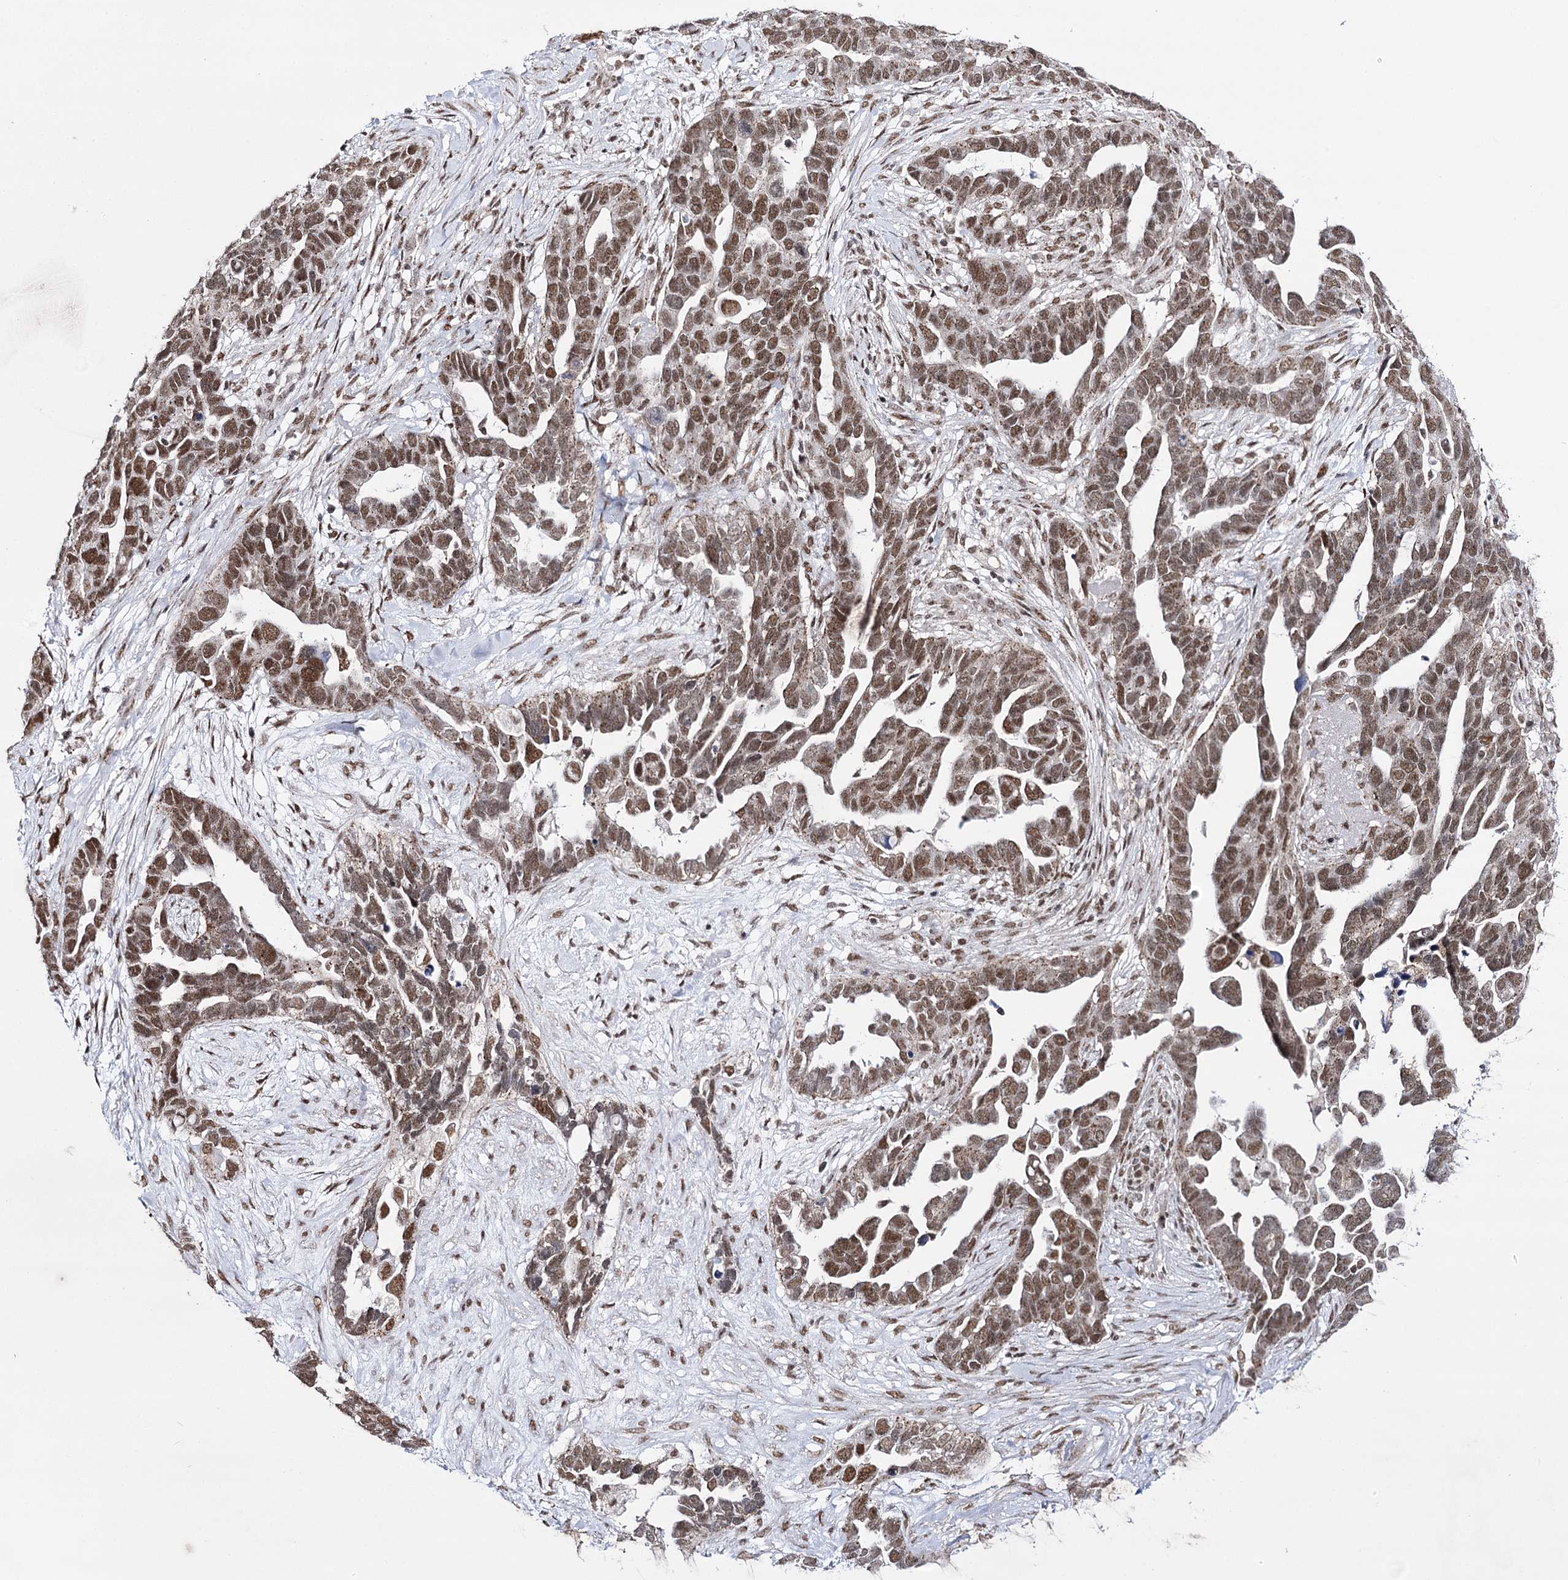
{"staining": {"intensity": "moderate", "quantity": ">75%", "location": "nuclear"}, "tissue": "ovarian cancer", "cell_type": "Tumor cells", "image_type": "cancer", "snomed": [{"axis": "morphology", "description": "Cystadenocarcinoma, serous, NOS"}, {"axis": "topography", "description": "Ovary"}], "caption": "Protein staining displays moderate nuclear expression in approximately >75% of tumor cells in ovarian serous cystadenocarcinoma. The protein is stained brown, and the nuclei are stained in blue (DAB IHC with brightfield microscopy, high magnification).", "gene": "VGLL4", "patient": {"sex": "female", "age": 54}}